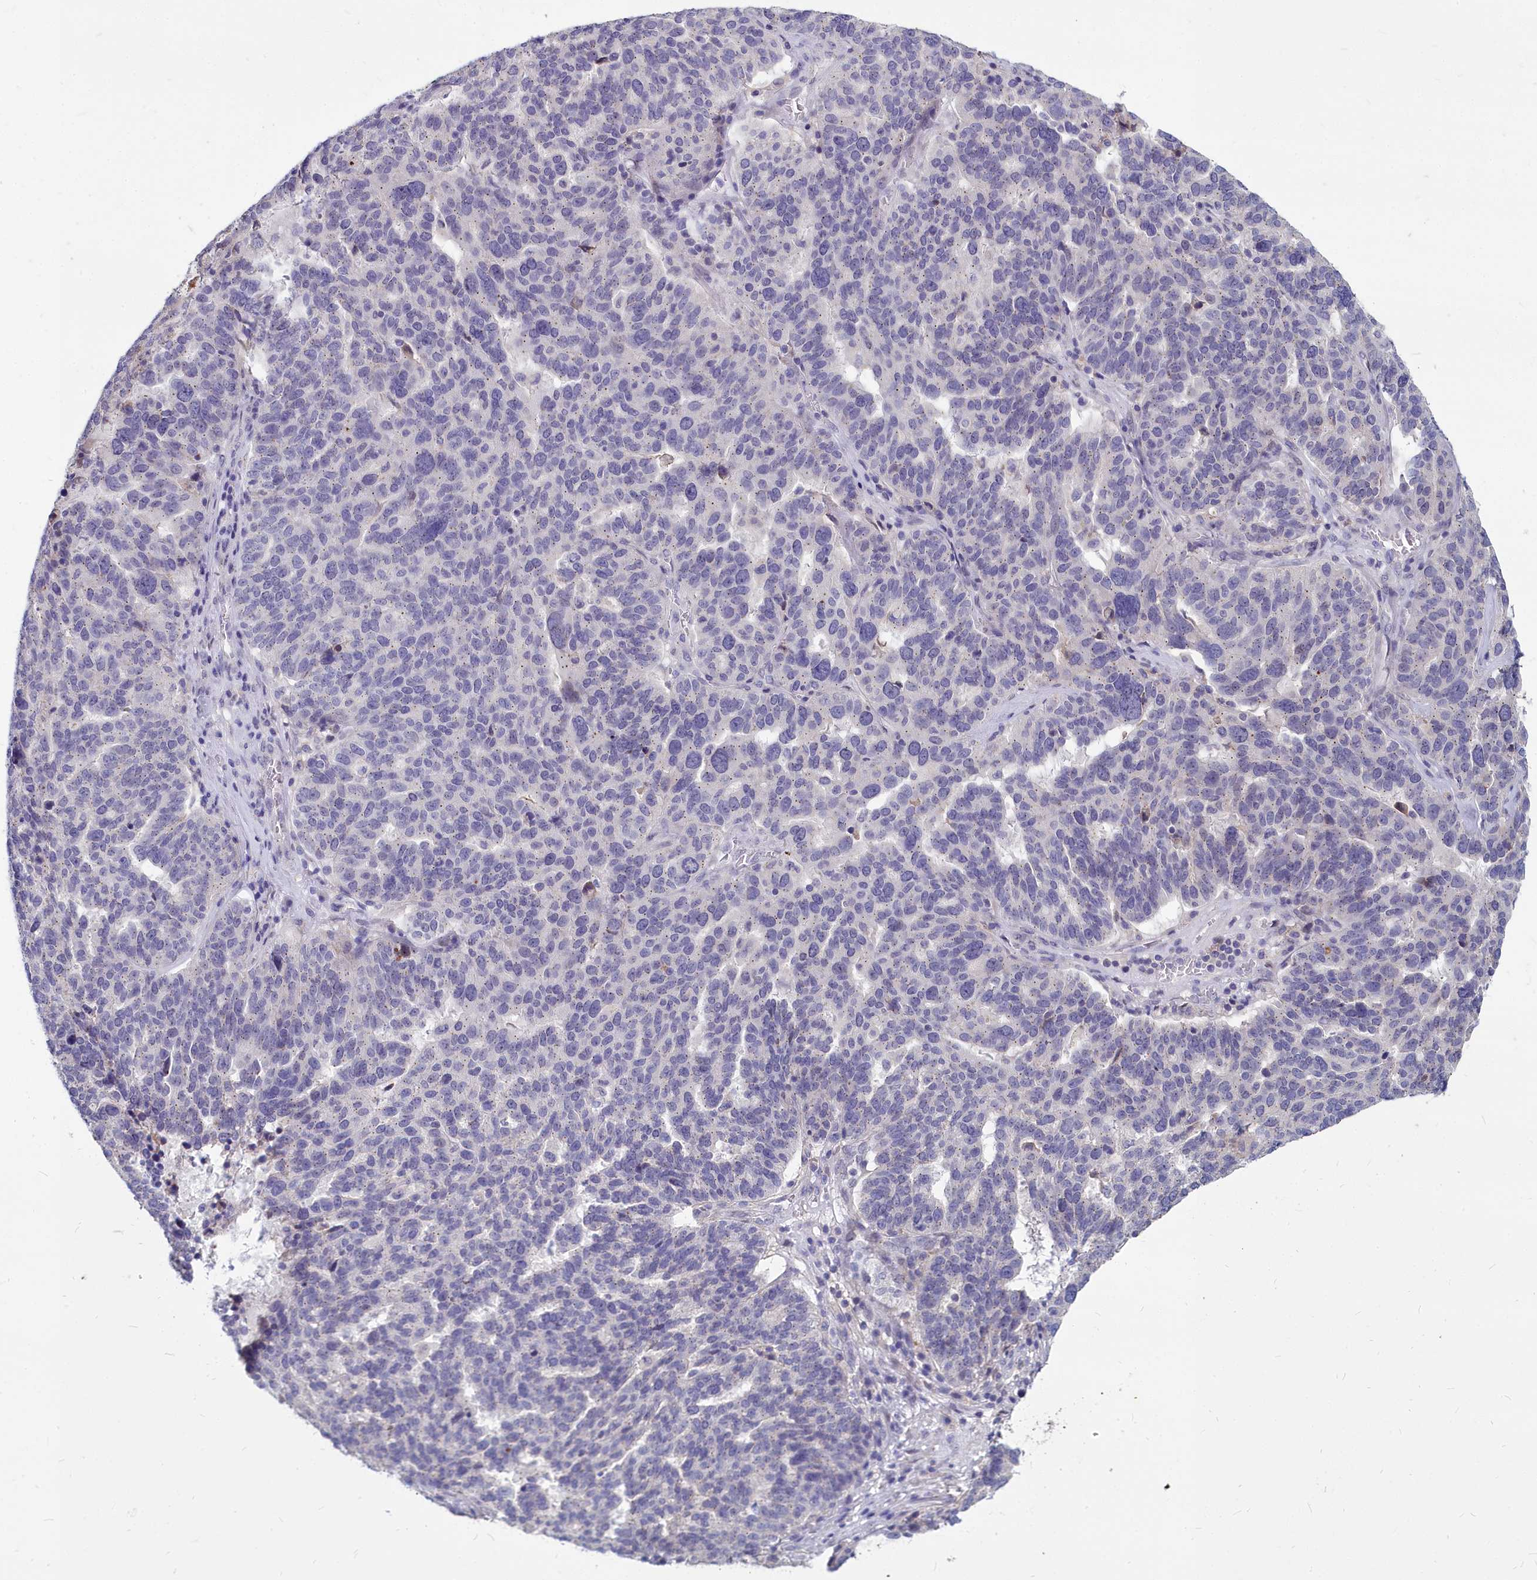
{"staining": {"intensity": "negative", "quantity": "none", "location": "none"}, "tissue": "ovarian cancer", "cell_type": "Tumor cells", "image_type": "cancer", "snomed": [{"axis": "morphology", "description": "Cystadenocarcinoma, serous, NOS"}, {"axis": "topography", "description": "Ovary"}], "caption": "Protein analysis of ovarian serous cystadenocarcinoma displays no significant positivity in tumor cells.", "gene": "NOXA1", "patient": {"sex": "female", "age": 59}}